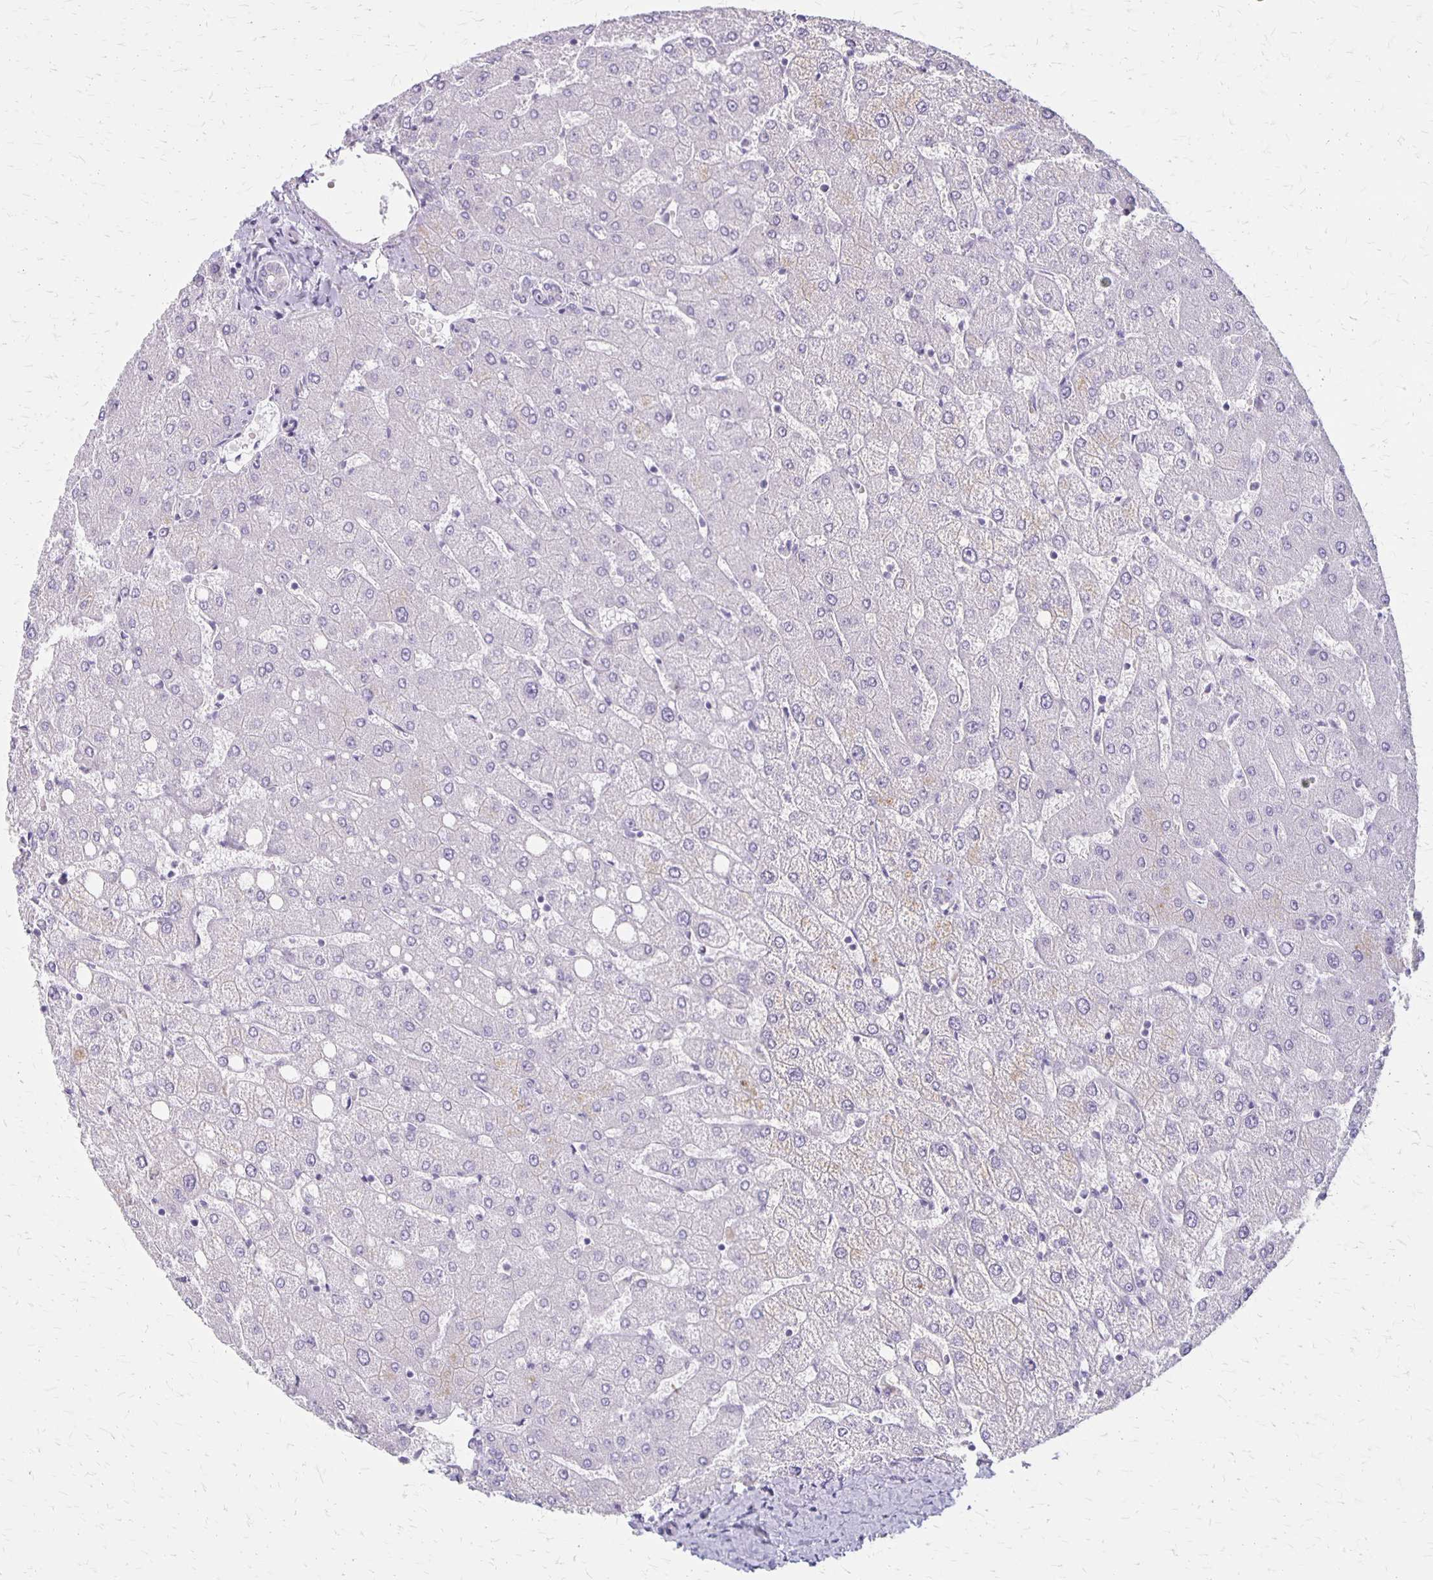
{"staining": {"intensity": "negative", "quantity": "none", "location": "none"}, "tissue": "liver", "cell_type": "Cholangiocytes", "image_type": "normal", "snomed": [{"axis": "morphology", "description": "Normal tissue, NOS"}, {"axis": "topography", "description": "Liver"}], "caption": "This is an immunohistochemistry photomicrograph of benign liver. There is no positivity in cholangiocytes.", "gene": "HOMER1", "patient": {"sex": "female", "age": 54}}